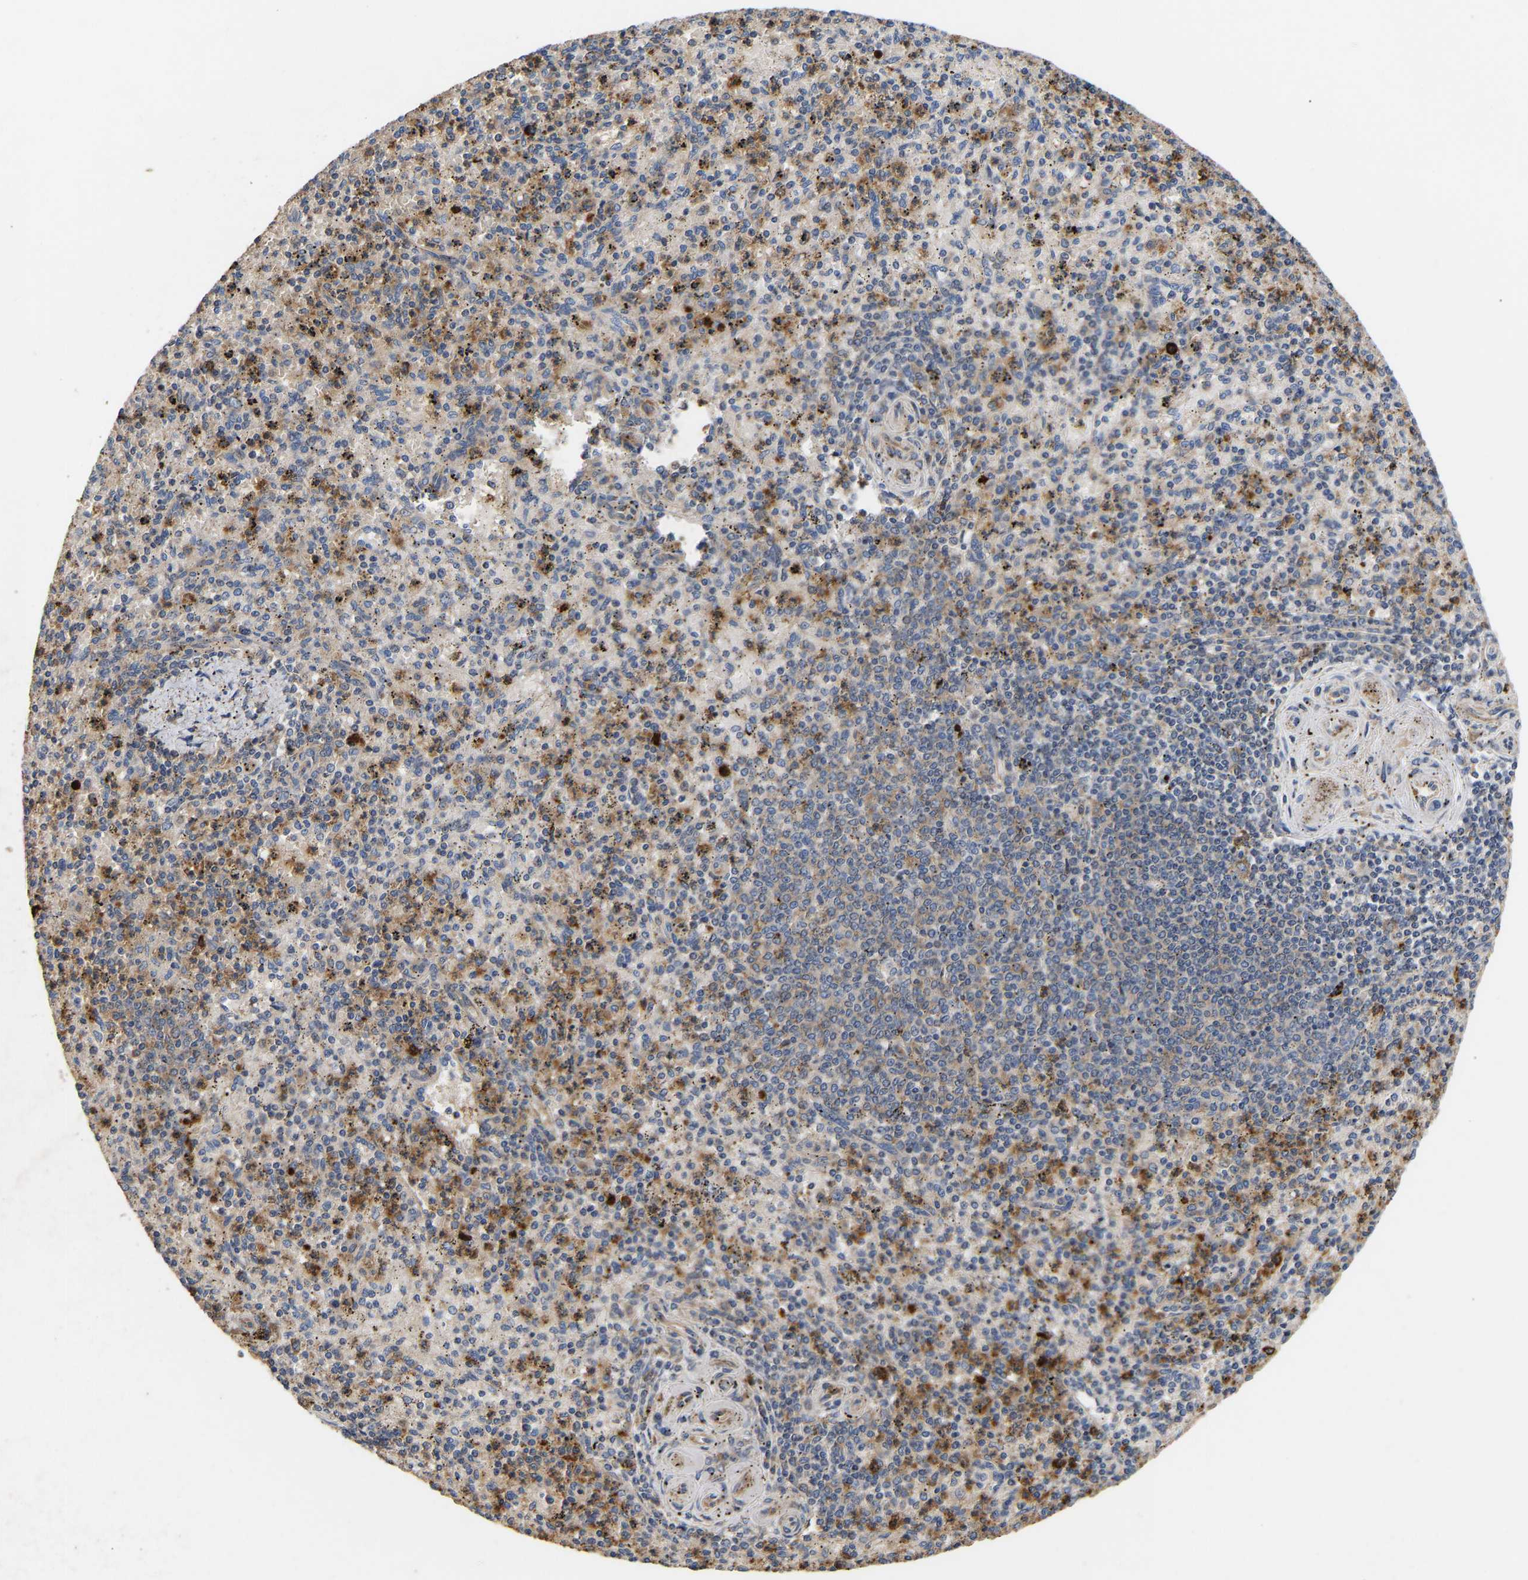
{"staining": {"intensity": "moderate", "quantity": "25%-75%", "location": "cytoplasmic/membranous"}, "tissue": "spleen", "cell_type": "Cells in red pulp", "image_type": "normal", "snomed": [{"axis": "morphology", "description": "Normal tissue, NOS"}, {"axis": "topography", "description": "Spleen"}], "caption": "The micrograph exhibits immunohistochemical staining of unremarkable spleen. There is moderate cytoplasmic/membranous staining is identified in about 25%-75% of cells in red pulp.", "gene": "AIMP2", "patient": {"sex": "male", "age": 72}}